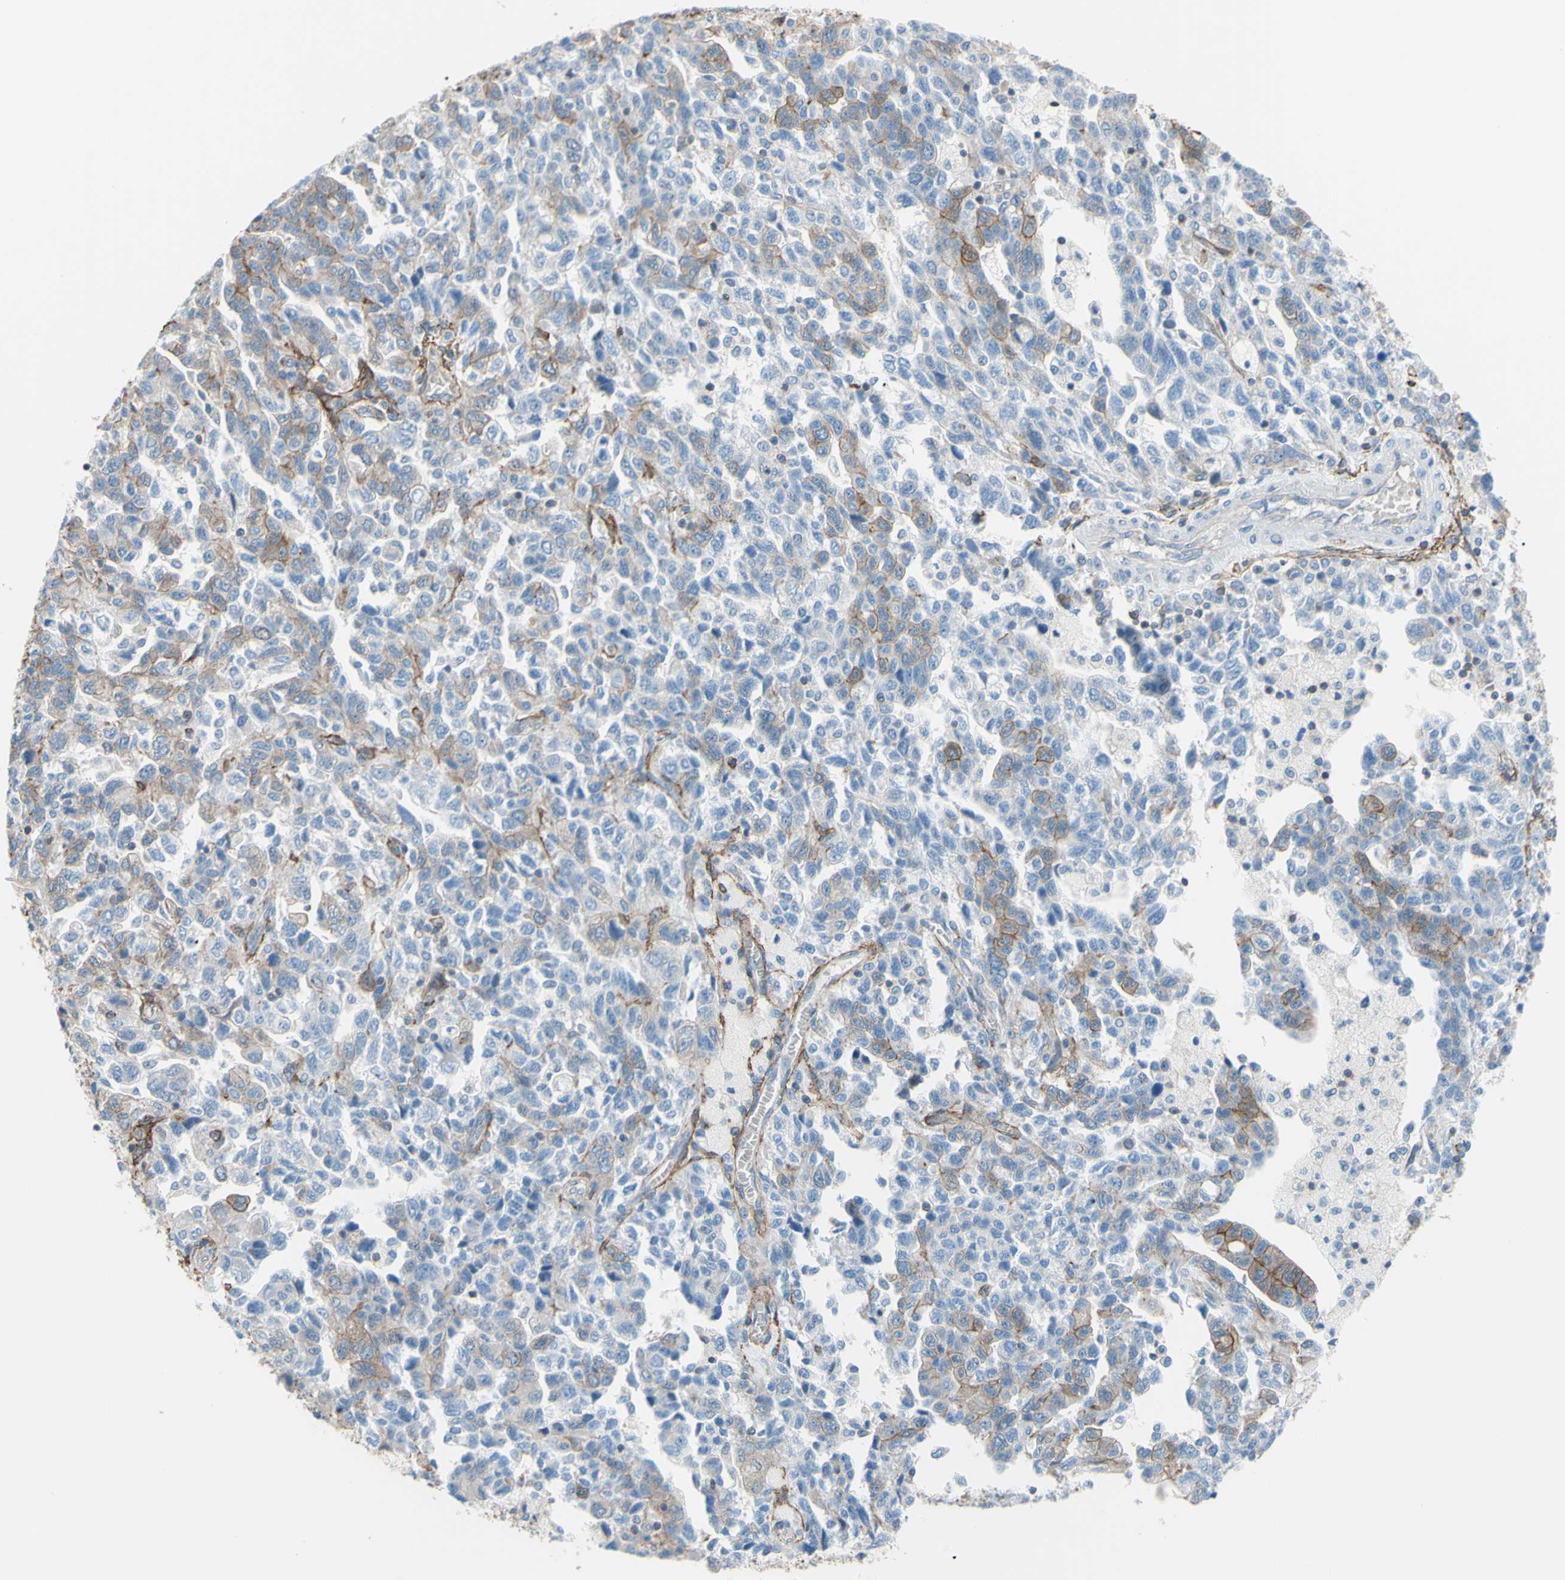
{"staining": {"intensity": "weak", "quantity": ">75%", "location": "cytoplasmic/membranous"}, "tissue": "ovarian cancer", "cell_type": "Tumor cells", "image_type": "cancer", "snomed": [{"axis": "morphology", "description": "Carcinoma, NOS"}, {"axis": "morphology", "description": "Cystadenocarcinoma, serous, NOS"}, {"axis": "topography", "description": "Ovary"}], "caption": "Brown immunohistochemical staining in human ovarian cancer (carcinoma) shows weak cytoplasmic/membranous staining in approximately >75% of tumor cells.", "gene": "ADD1", "patient": {"sex": "female", "age": 69}}